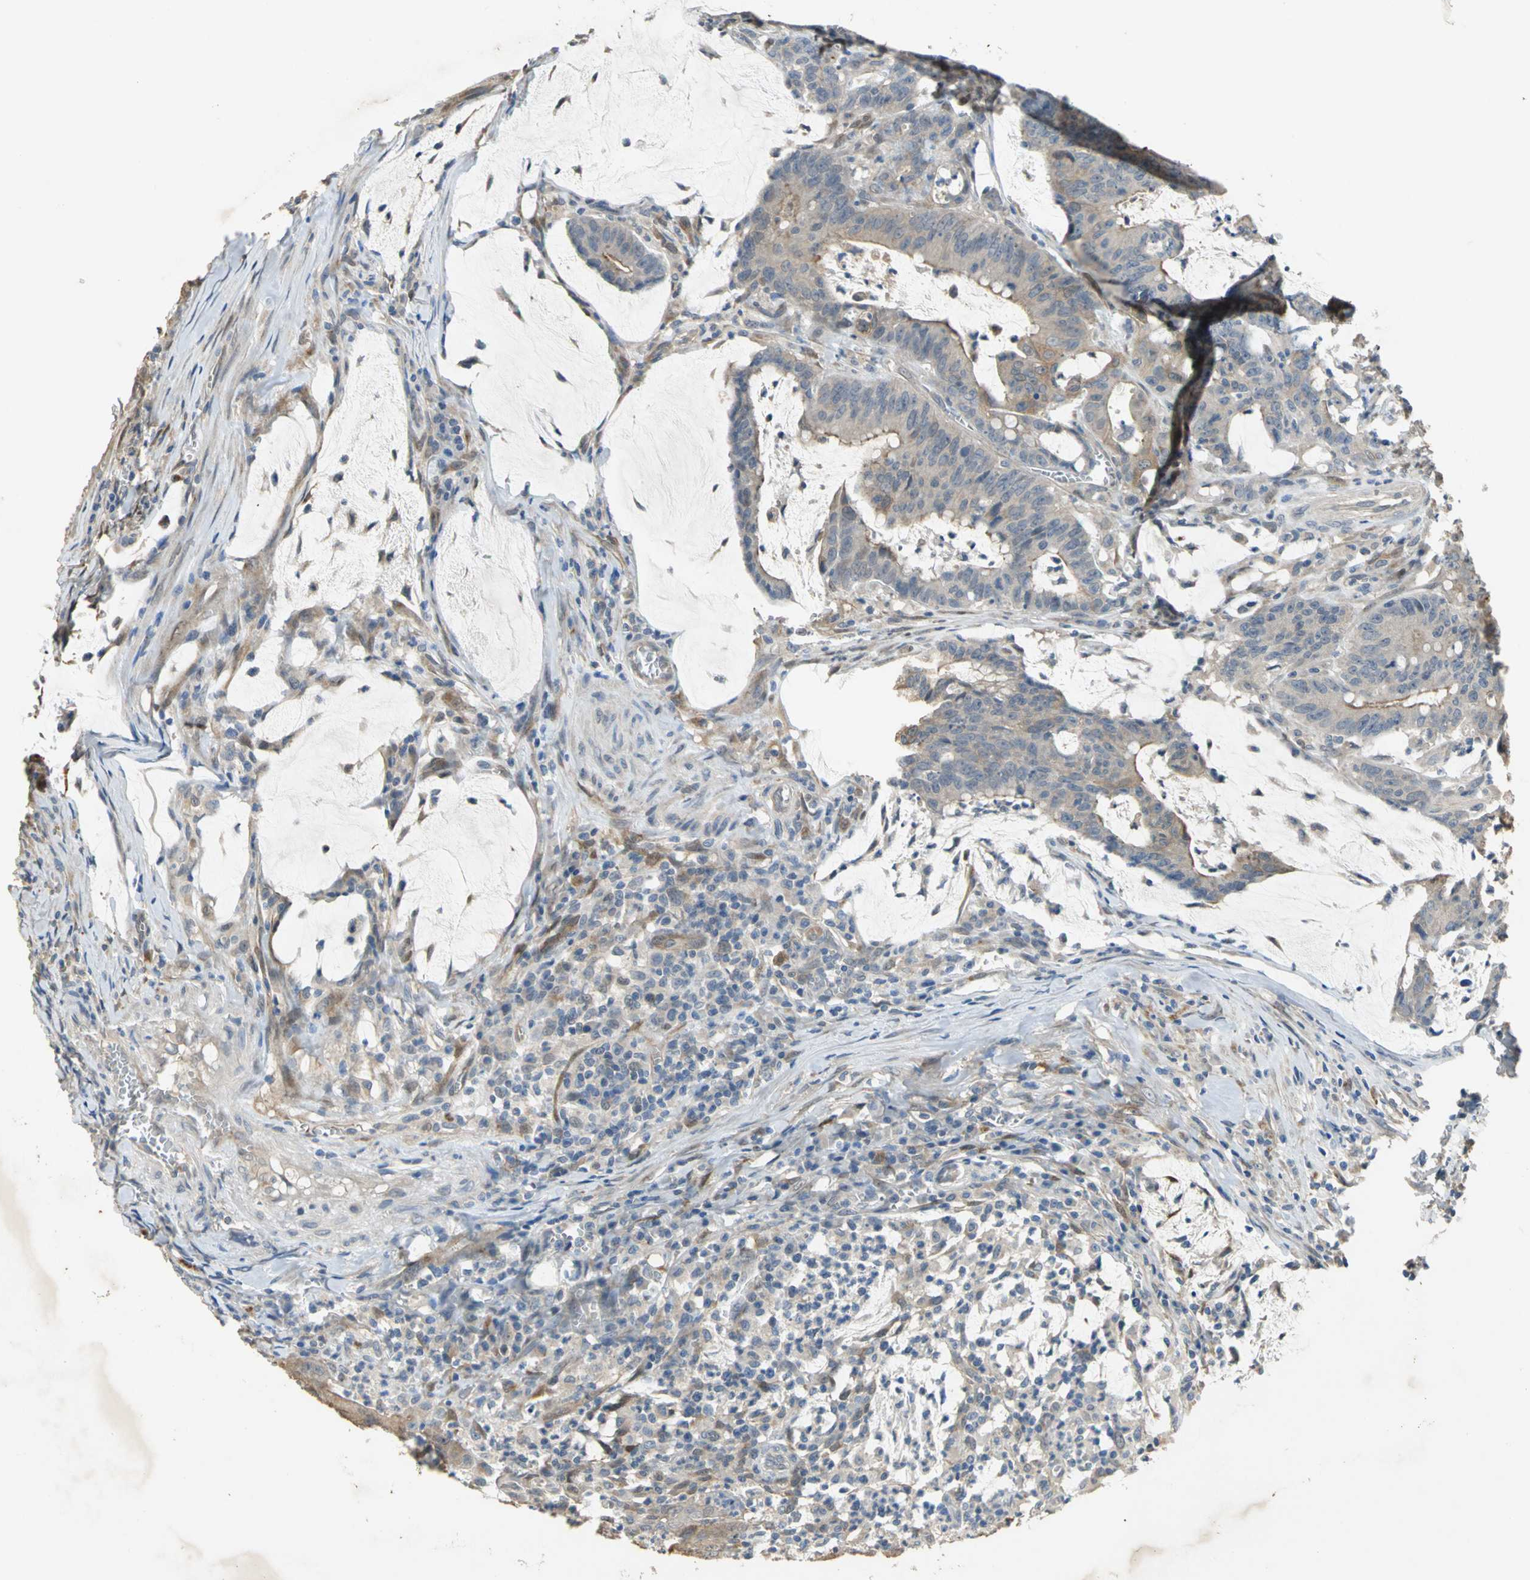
{"staining": {"intensity": "weak", "quantity": "25%-75%", "location": "cytoplasmic/membranous"}, "tissue": "colorectal cancer", "cell_type": "Tumor cells", "image_type": "cancer", "snomed": [{"axis": "morphology", "description": "Adenocarcinoma, NOS"}, {"axis": "topography", "description": "Colon"}], "caption": "IHC (DAB (3,3'-diaminobenzidine)) staining of human colorectal adenocarcinoma displays weak cytoplasmic/membranous protein expression in about 25%-75% of tumor cells.", "gene": "IL17RB", "patient": {"sex": "male", "age": 45}}